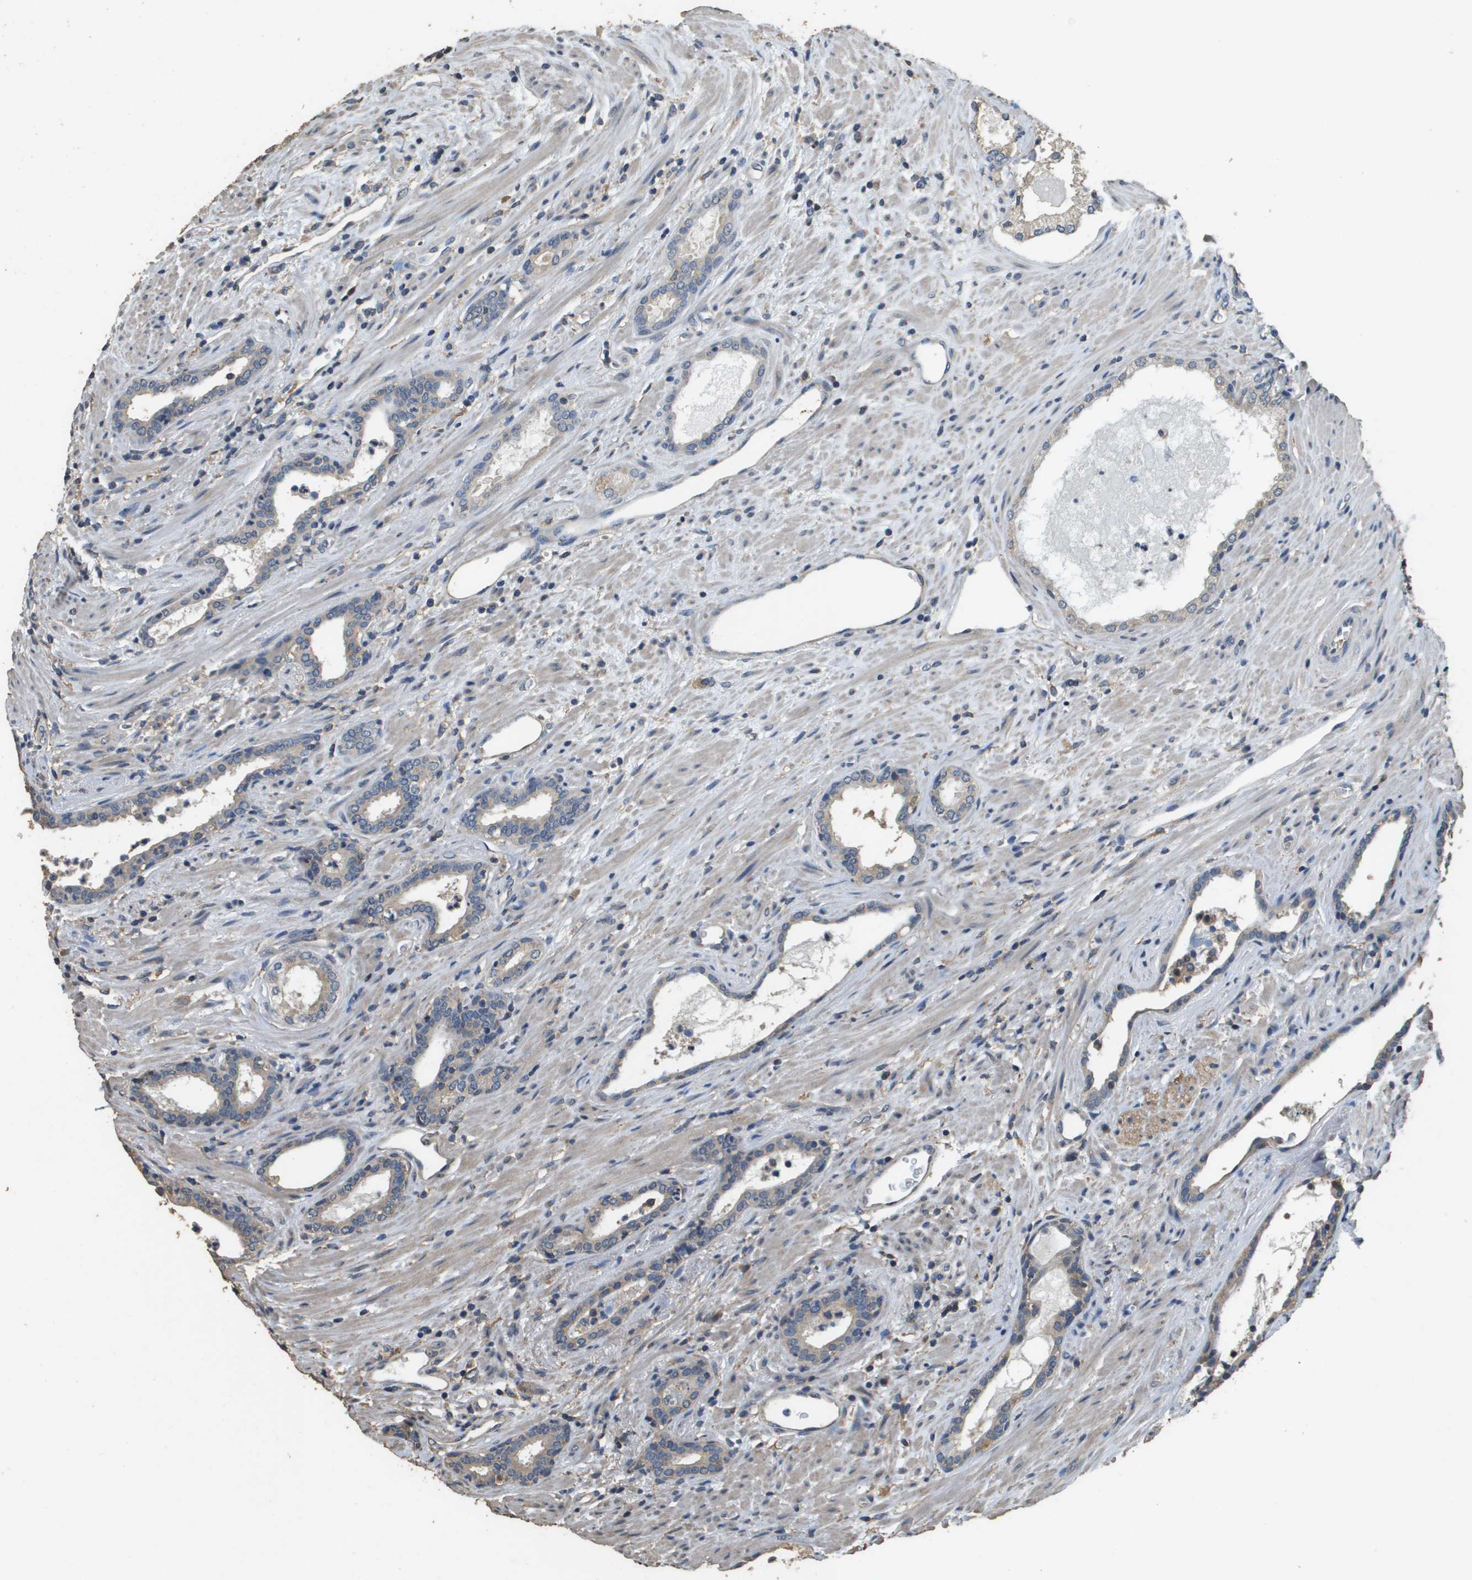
{"staining": {"intensity": "weak", "quantity": ">75%", "location": "cytoplasmic/membranous"}, "tissue": "prostate cancer", "cell_type": "Tumor cells", "image_type": "cancer", "snomed": [{"axis": "morphology", "description": "Adenocarcinoma, High grade"}, {"axis": "topography", "description": "Prostate"}], "caption": "Immunohistochemical staining of human prostate high-grade adenocarcinoma reveals low levels of weak cytoplasmic/membranous expression in about >75% of tumor cells.", "gene": "RAB6B", "patient": {"sex": "male", "age": 71}}